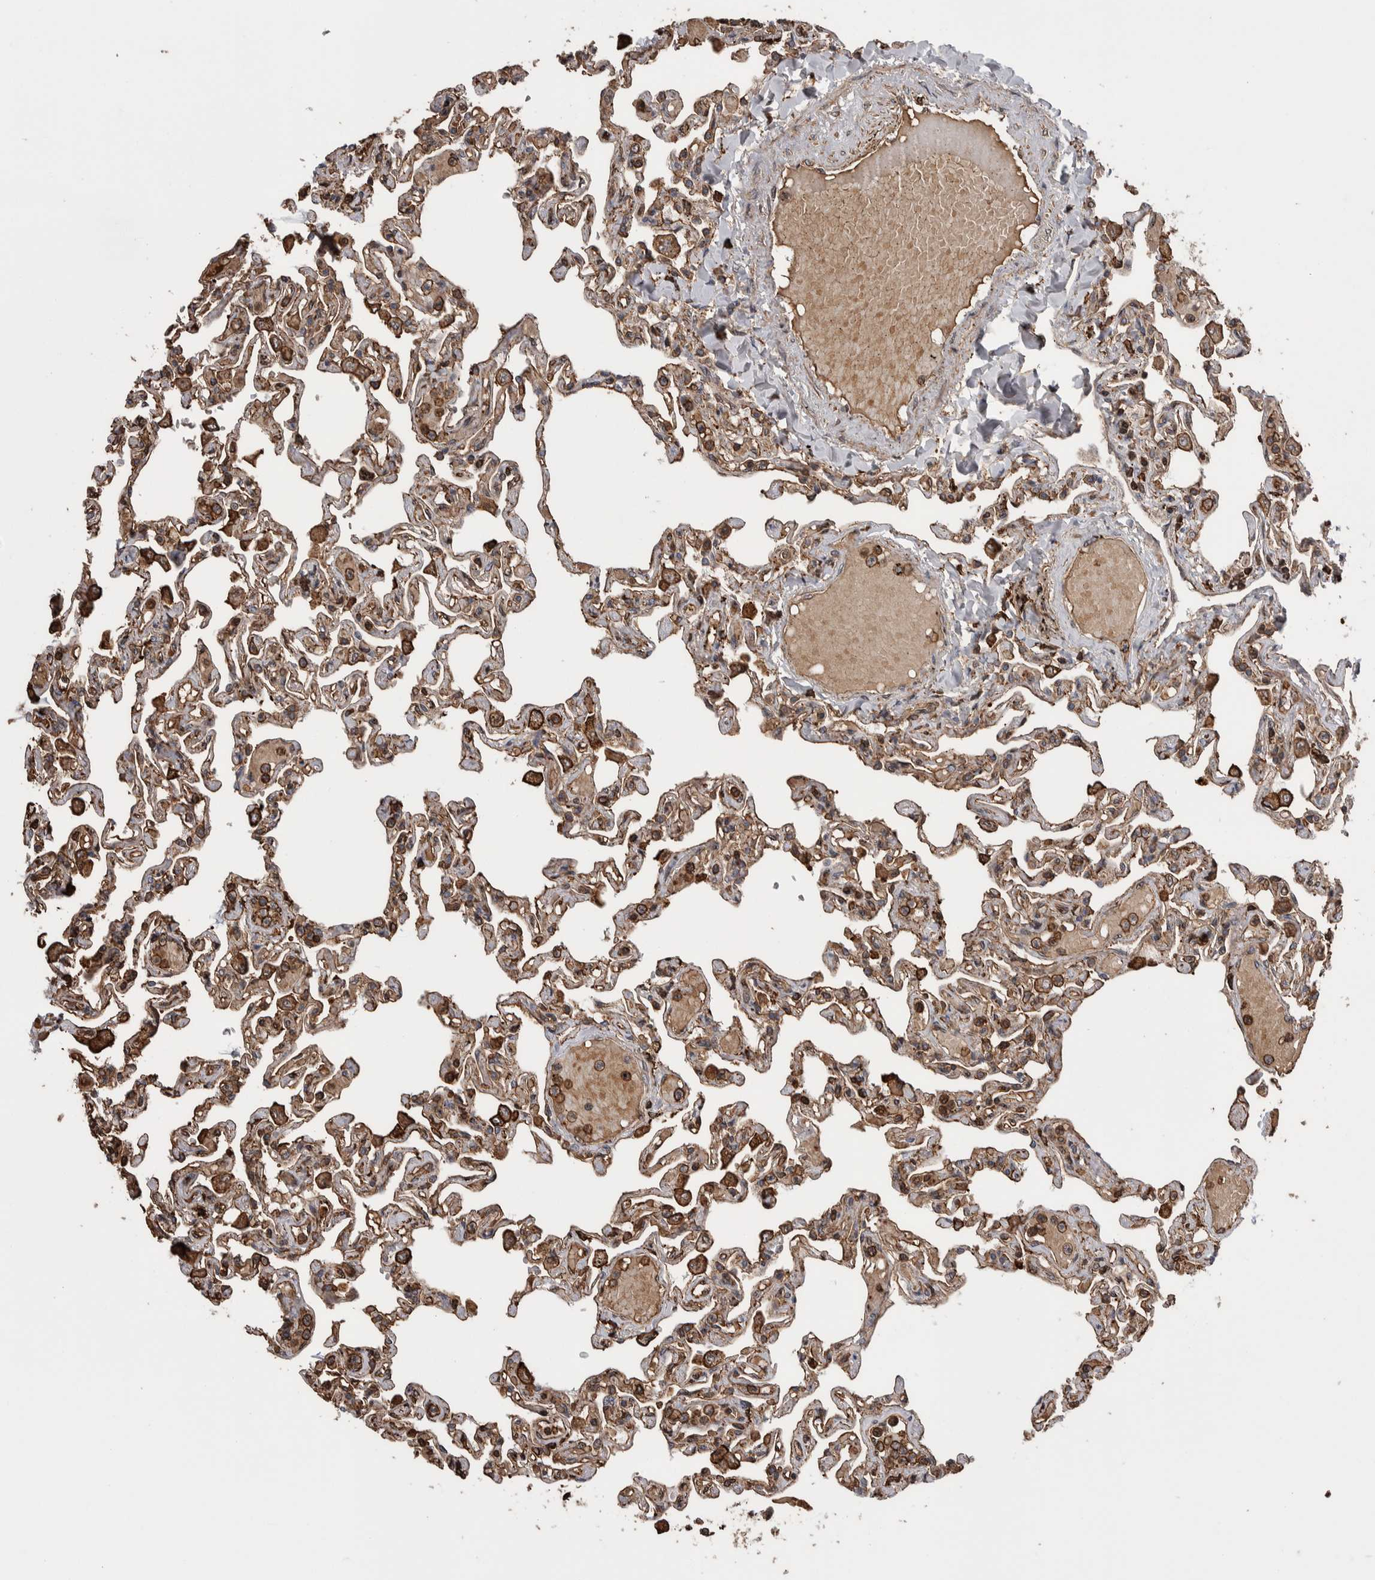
{"staining": {"intensity": "moderate", "quantity": ">75%", "location": "cytoplasmic/membranous"}, "tissue": "lung", "cell_type": "Alveolar cells", "image_type": "normal", "snomed": [{"axis": "morphology", "description": "Normal tissue, NOS"}, {"axis": "topography", "description": "Lung"}], "caption": "Immunohistochemistry (IHC) image of benign lung: lung stained using immunohistochemistry (IHC) shows medium levels of moderate protein expression localized specifically in the cytoplasmic/membranous of alveolar cells, appearing as a cytoplasmic/membranous brown color.", "gene": "ENPP2", "patient": {"sex": "male", "age": 21}}